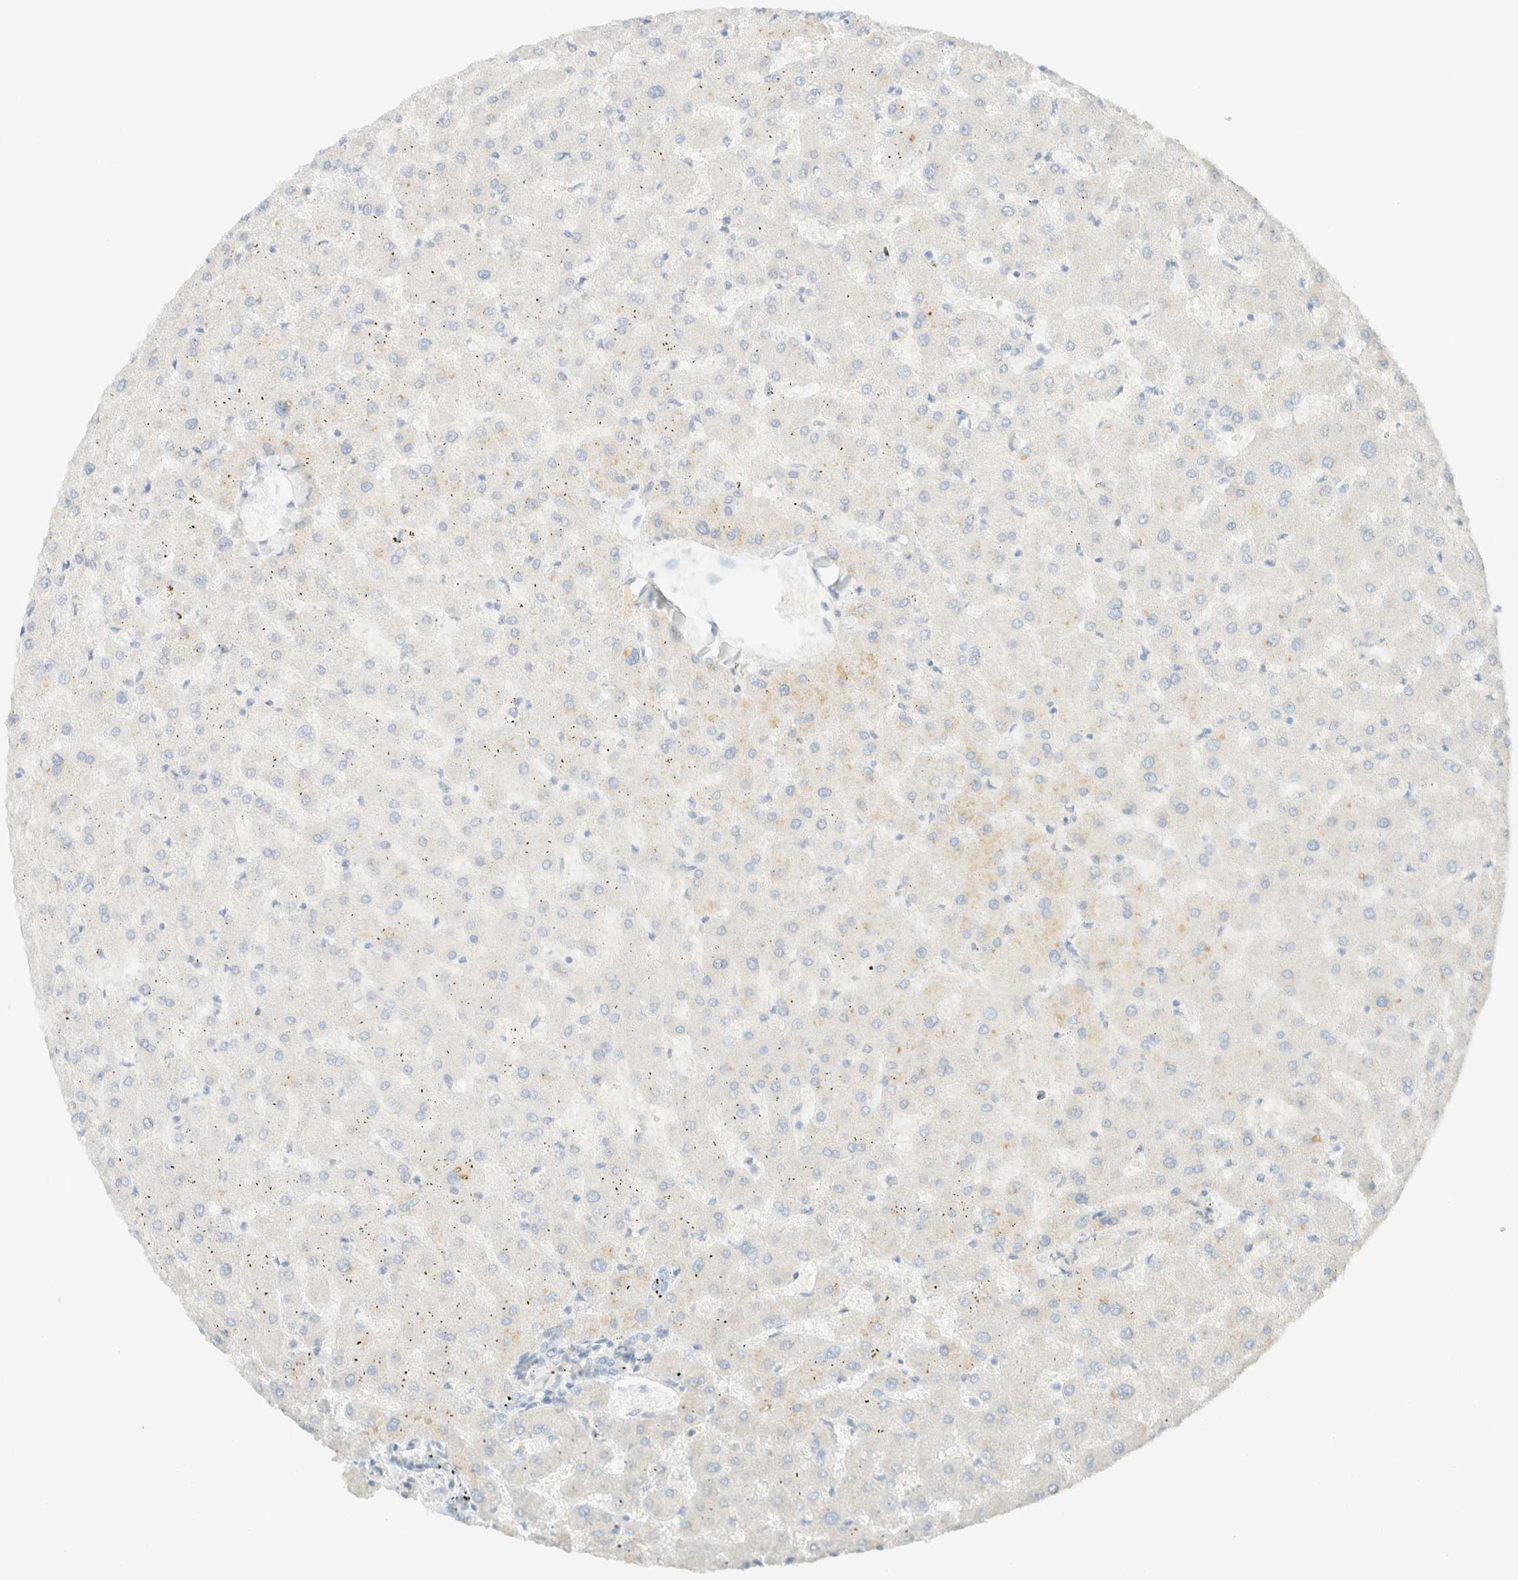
{"staining": {"intensity": "negative", "quantity": "none", "location": "none"}, "tissue": "liver", "cell_type": "Cholangiocytes", "image_type": "normal", "snomed": [{"axis": "morphology", "description": "Normal tissue, NOS"}, {"axis": "topography", "description": "Liver"}], "caption": "A high-resolution histopathology image shows IHC staining of normal liver, which reveals no significant staining in cholangiocytes.", "gene": "GPA33", "patient": {"sex": "female", "age": 63}}